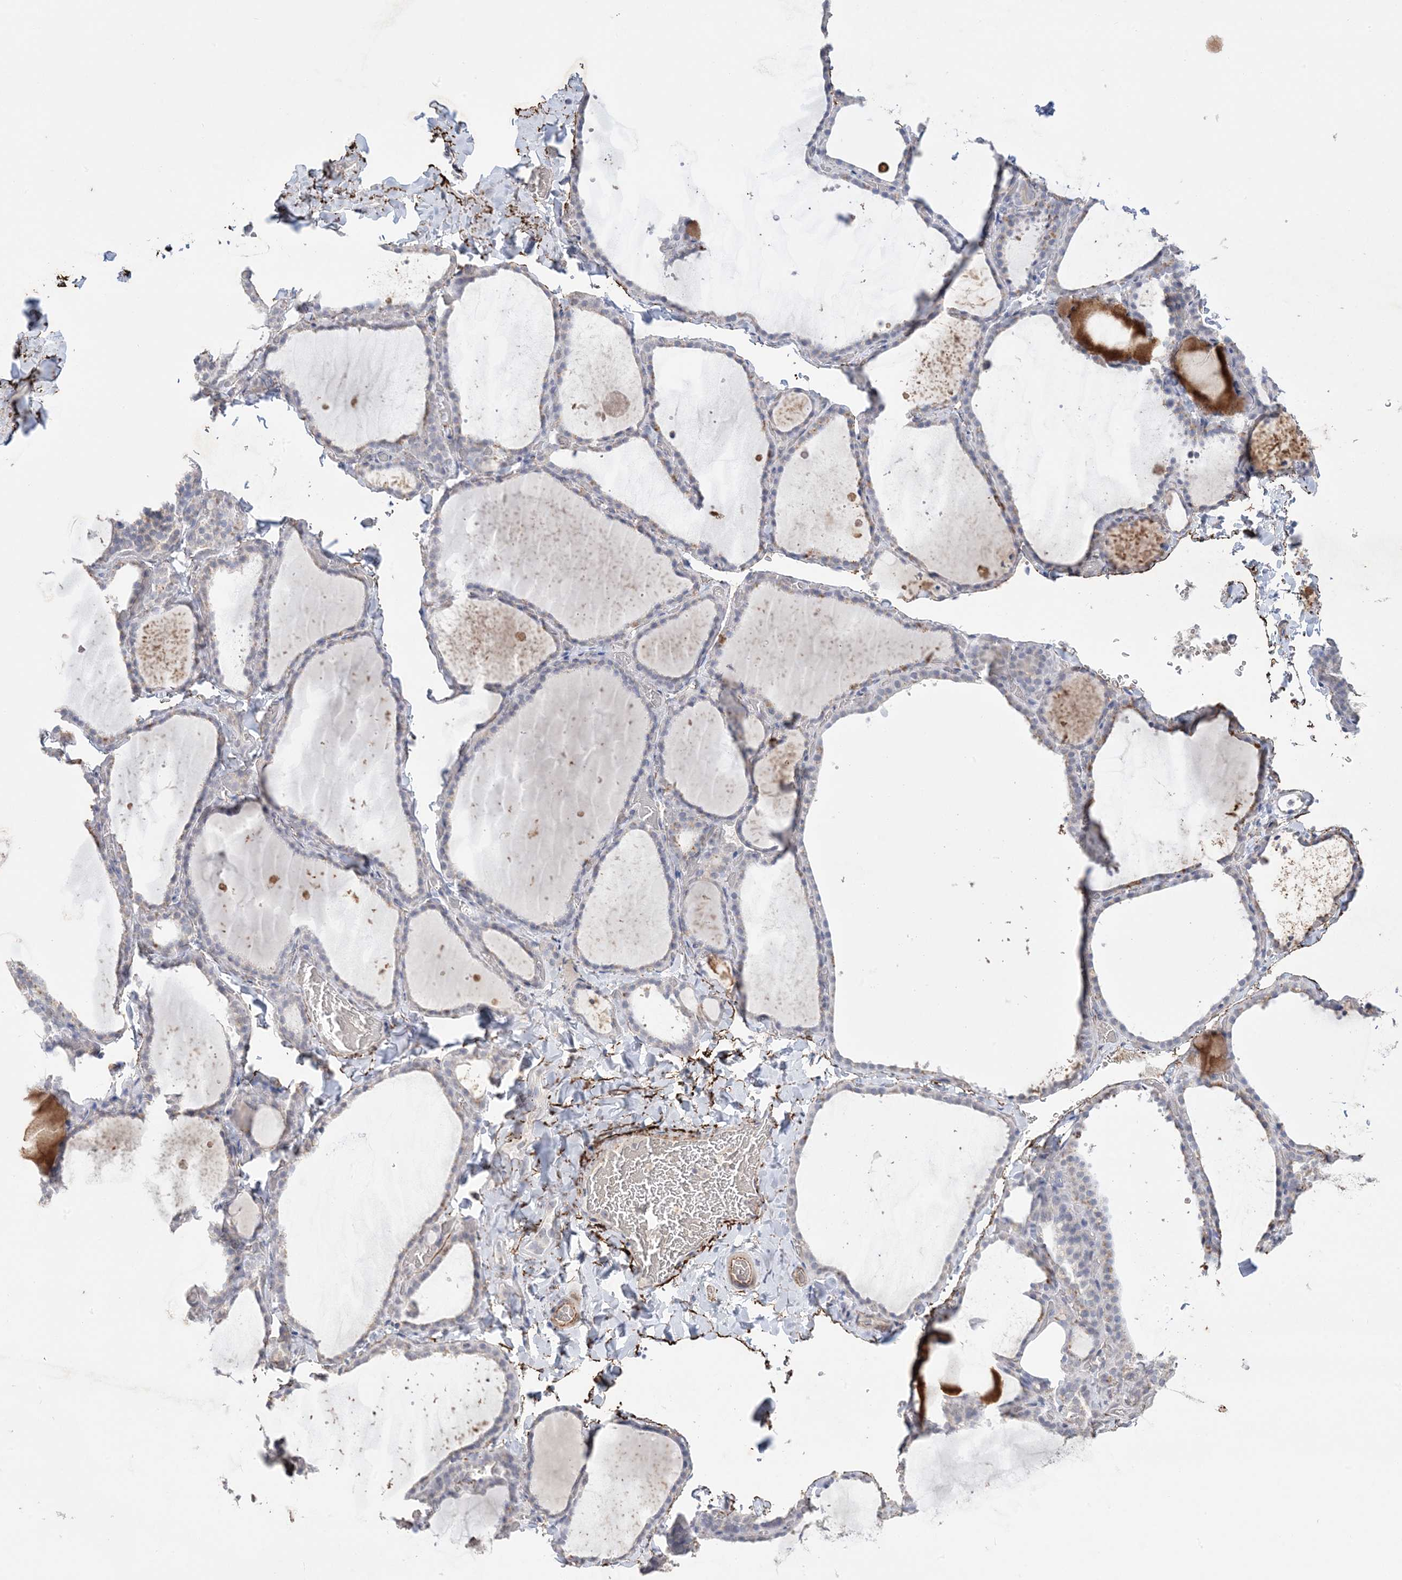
{"staining": {"intensity": "weak", "quantity": "<25%", "location": "cytoplasmic/membranous"}, "tissue": "thyroid gland", "cell_type": "Glandular cells", "image_type": "normal", "snomed": [{"axis": "morphology", "description": "Normal tissue, NOS"}, {"axis": "topography", "description": "Thyroid gland"}], "caption": "The image displays no significant expression in glandular cells of thyroid gland.", "gene": "XRN1", "patient": {"sex": "female", "age": 22}}